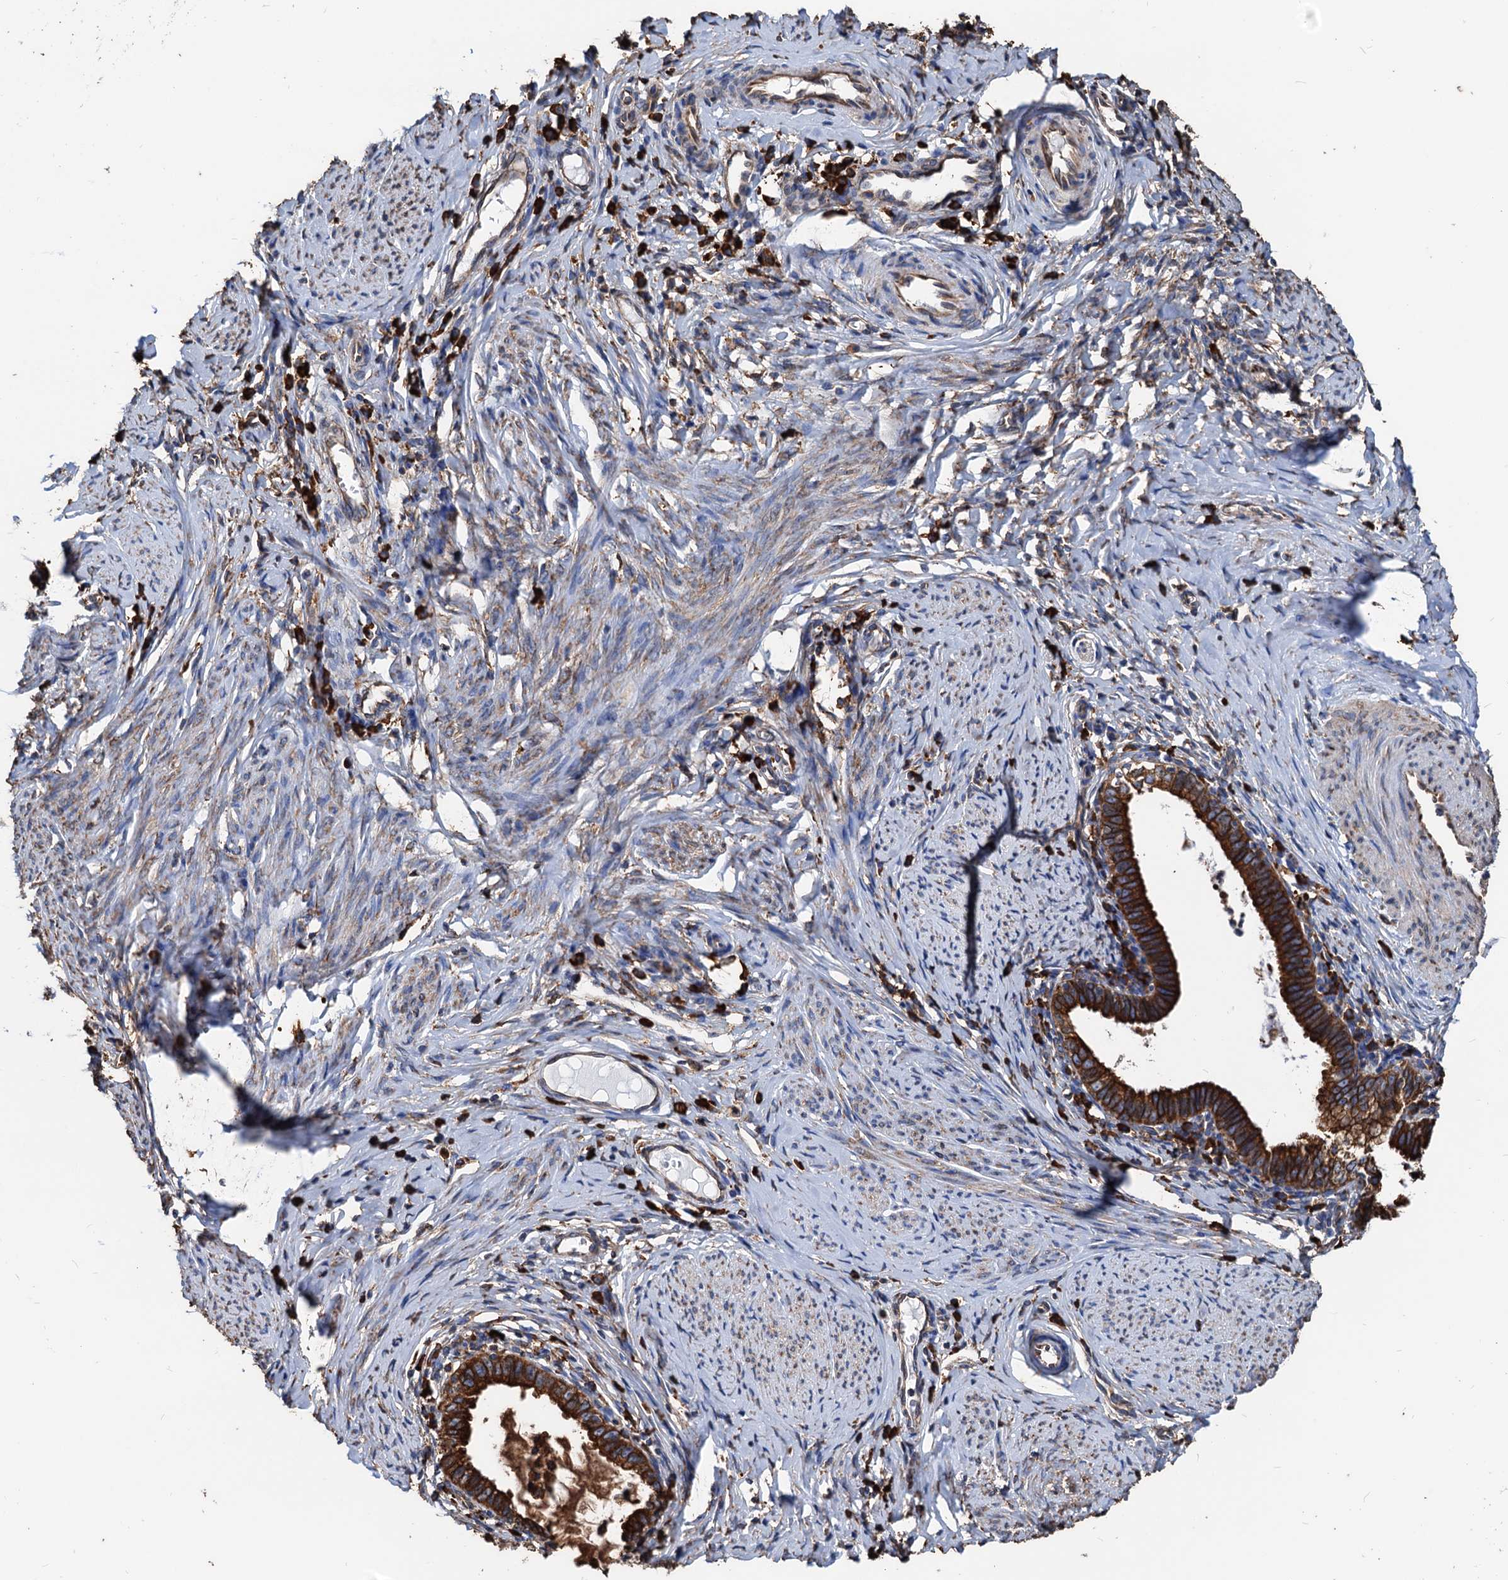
{"staining": {"intensity": "strong", "quantity": ">75%", "location": "cytoplasmic/membranous"}, "tissue": "cervical cancer", "cell_type": "Tumor cells", "image_type": "cancer", "snomed": [{"axis": "morphology", "description": "Adenocarcinoma, NOS"}, {"axis": "topography", "description": "Cervix"}], "caption": "IHC image of human adenocarcinoma (cervical) stained for a protein (brown), which exhibits high levels of strong cytoplasmic/membranous expression in approximately >75% of tumor cells.", "gene": "HSPA5", "patient": {"sex": "female", "age": 36}}